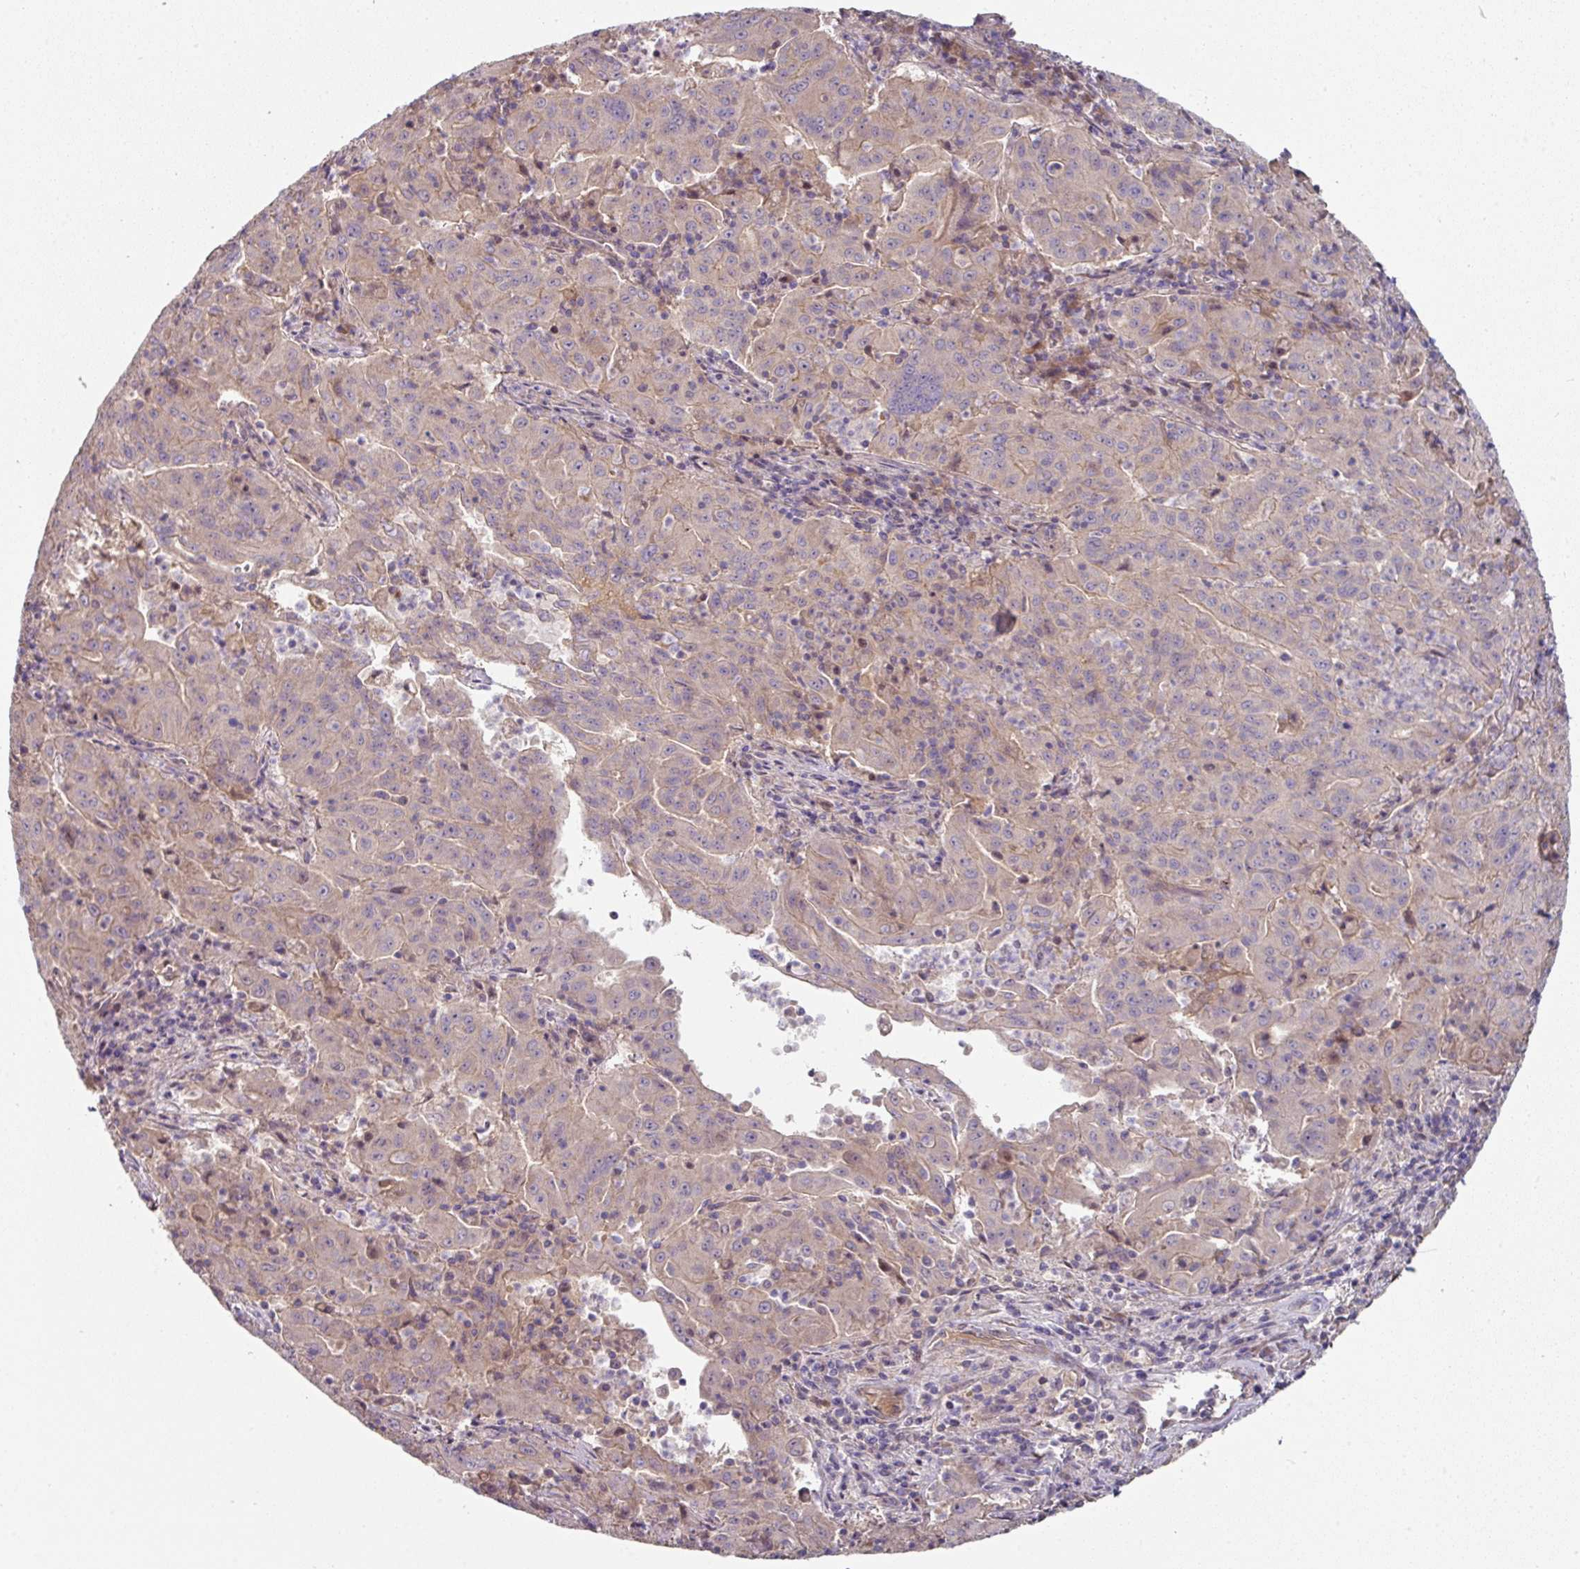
{"staining": {"intensity": "negative", "quantity": "none", "location": "none"}, "tissue": "pancreatic cancer", "cell_type": "Tumor cells", "image_type": "cancer", "snomed": [{"axis": "morphology", "description": "Adenocarcinoma, NOS"}, {"axis": "topography", "description": "Pancreas"}], "caption": "The image demonstrates no staining of tumor cells in pancreatic adenocarcinoma.", "gene": "C4orf48", "patient": {"sex": "male", "age": 63}}